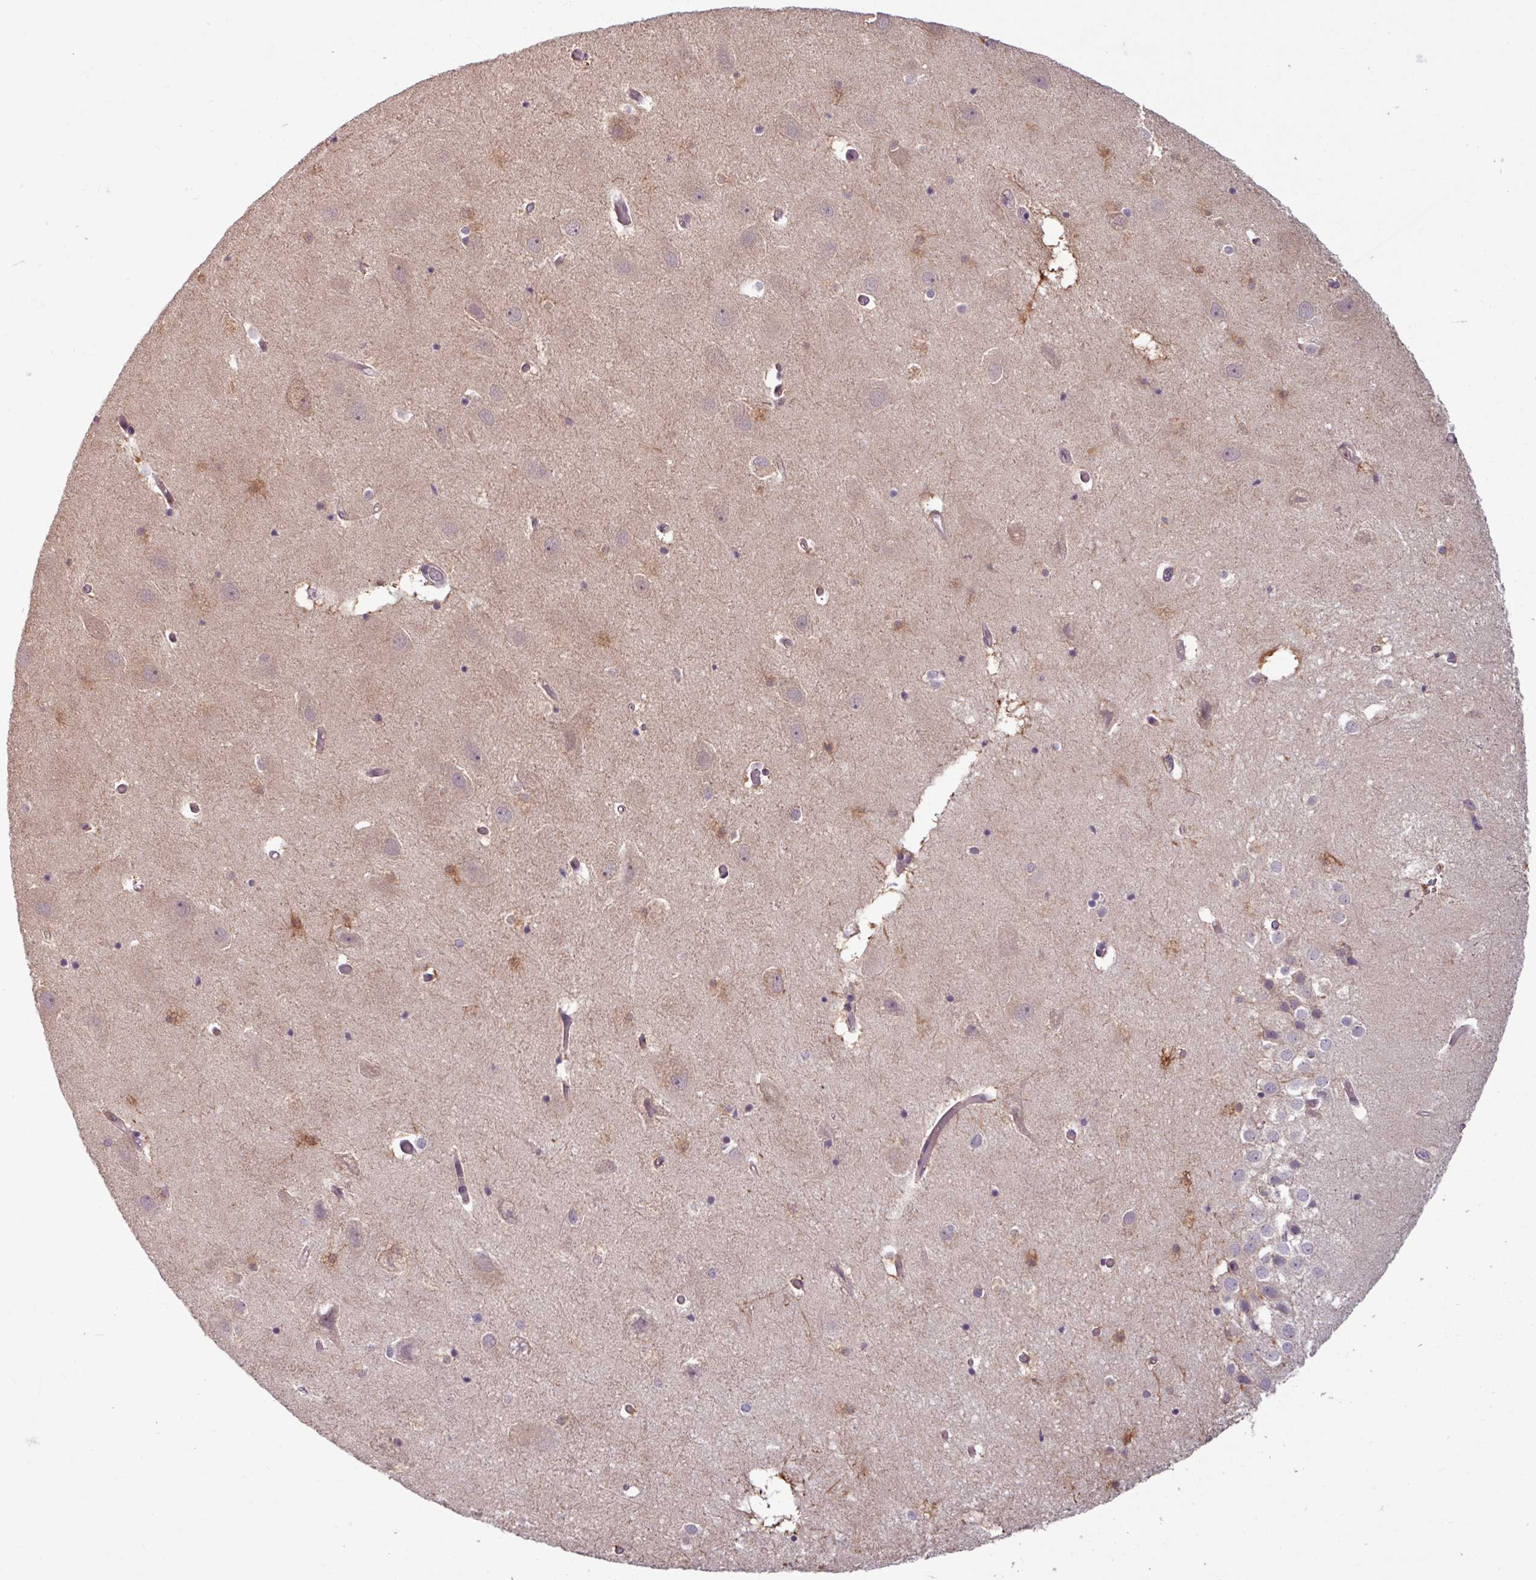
{"staining": {"intensity": "negative", "quantity": "none", "location": "none"}, "tissue": "hippocampus", "cell_type": "Glial cells", "image_type": "normal", "snomed": [{"axis": "morphology", "description": "Normal tissue, NOS"}, {"axis": "topography", "description": "Hippocampus"}], "caption": "Micrograph shows no protein expression in glial cells of normal hippocampus.", "gene": "PNMA6A", "patient": {"sex": "female", "age": 52}}